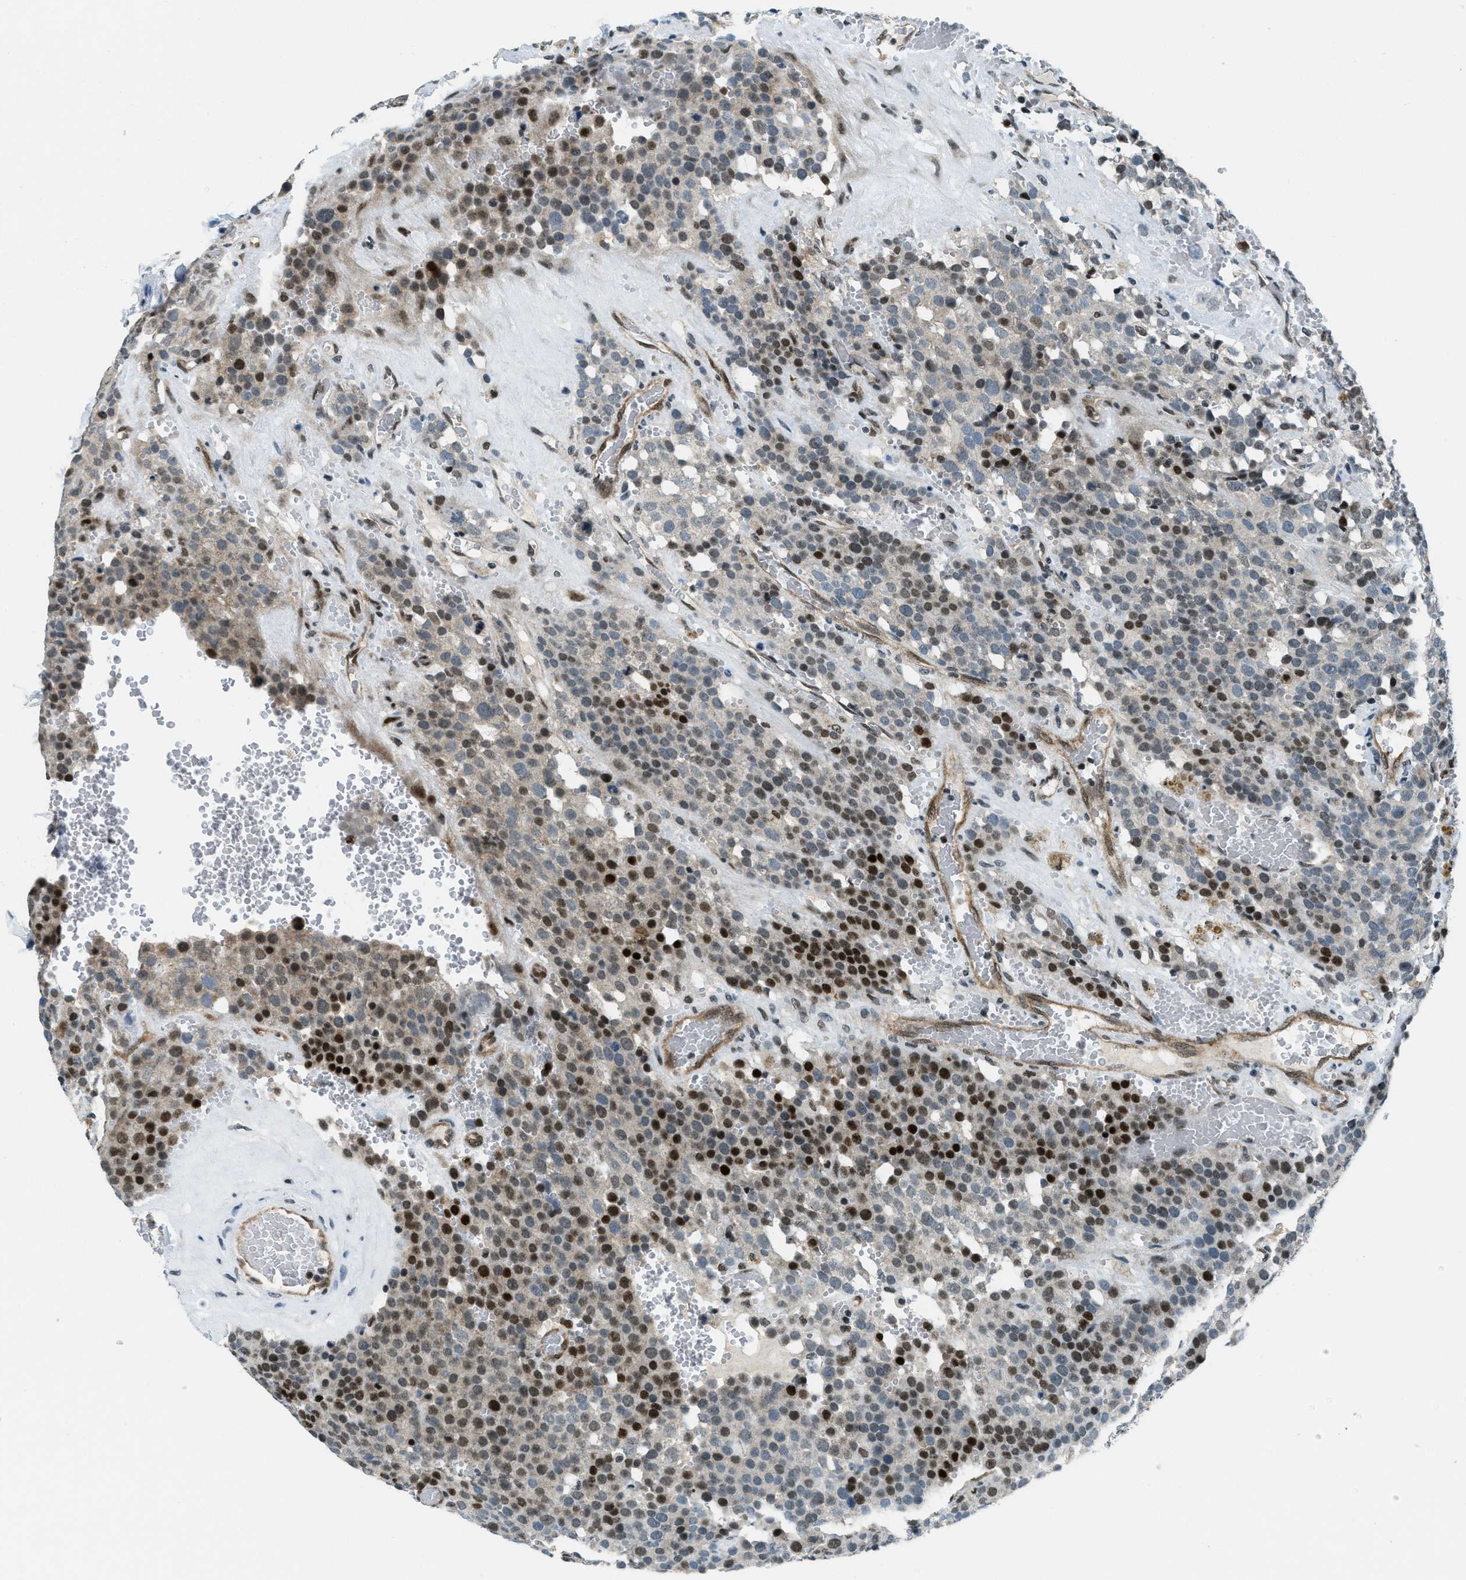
{"staining": {"intensity": "strong", "quantity": "<25%", "location": "nuclear"}, "tissue": "testis cancer", "cell_type": "Tumor cells", "image_type": "cancer", "snomed": [{"axis": "morphology", "description": "Seminoma, NOS"}, {"axis": "topography", "description": "Testis"}], "caption": "A photomicrograph showing strong nuclear expression in approximately <25% of tumor cells in testis cancer (seminoma), as visualized by brown immunohistochemical staining.", "gene": "KLF6", "patient": {"sex": "male", "age": 71}}